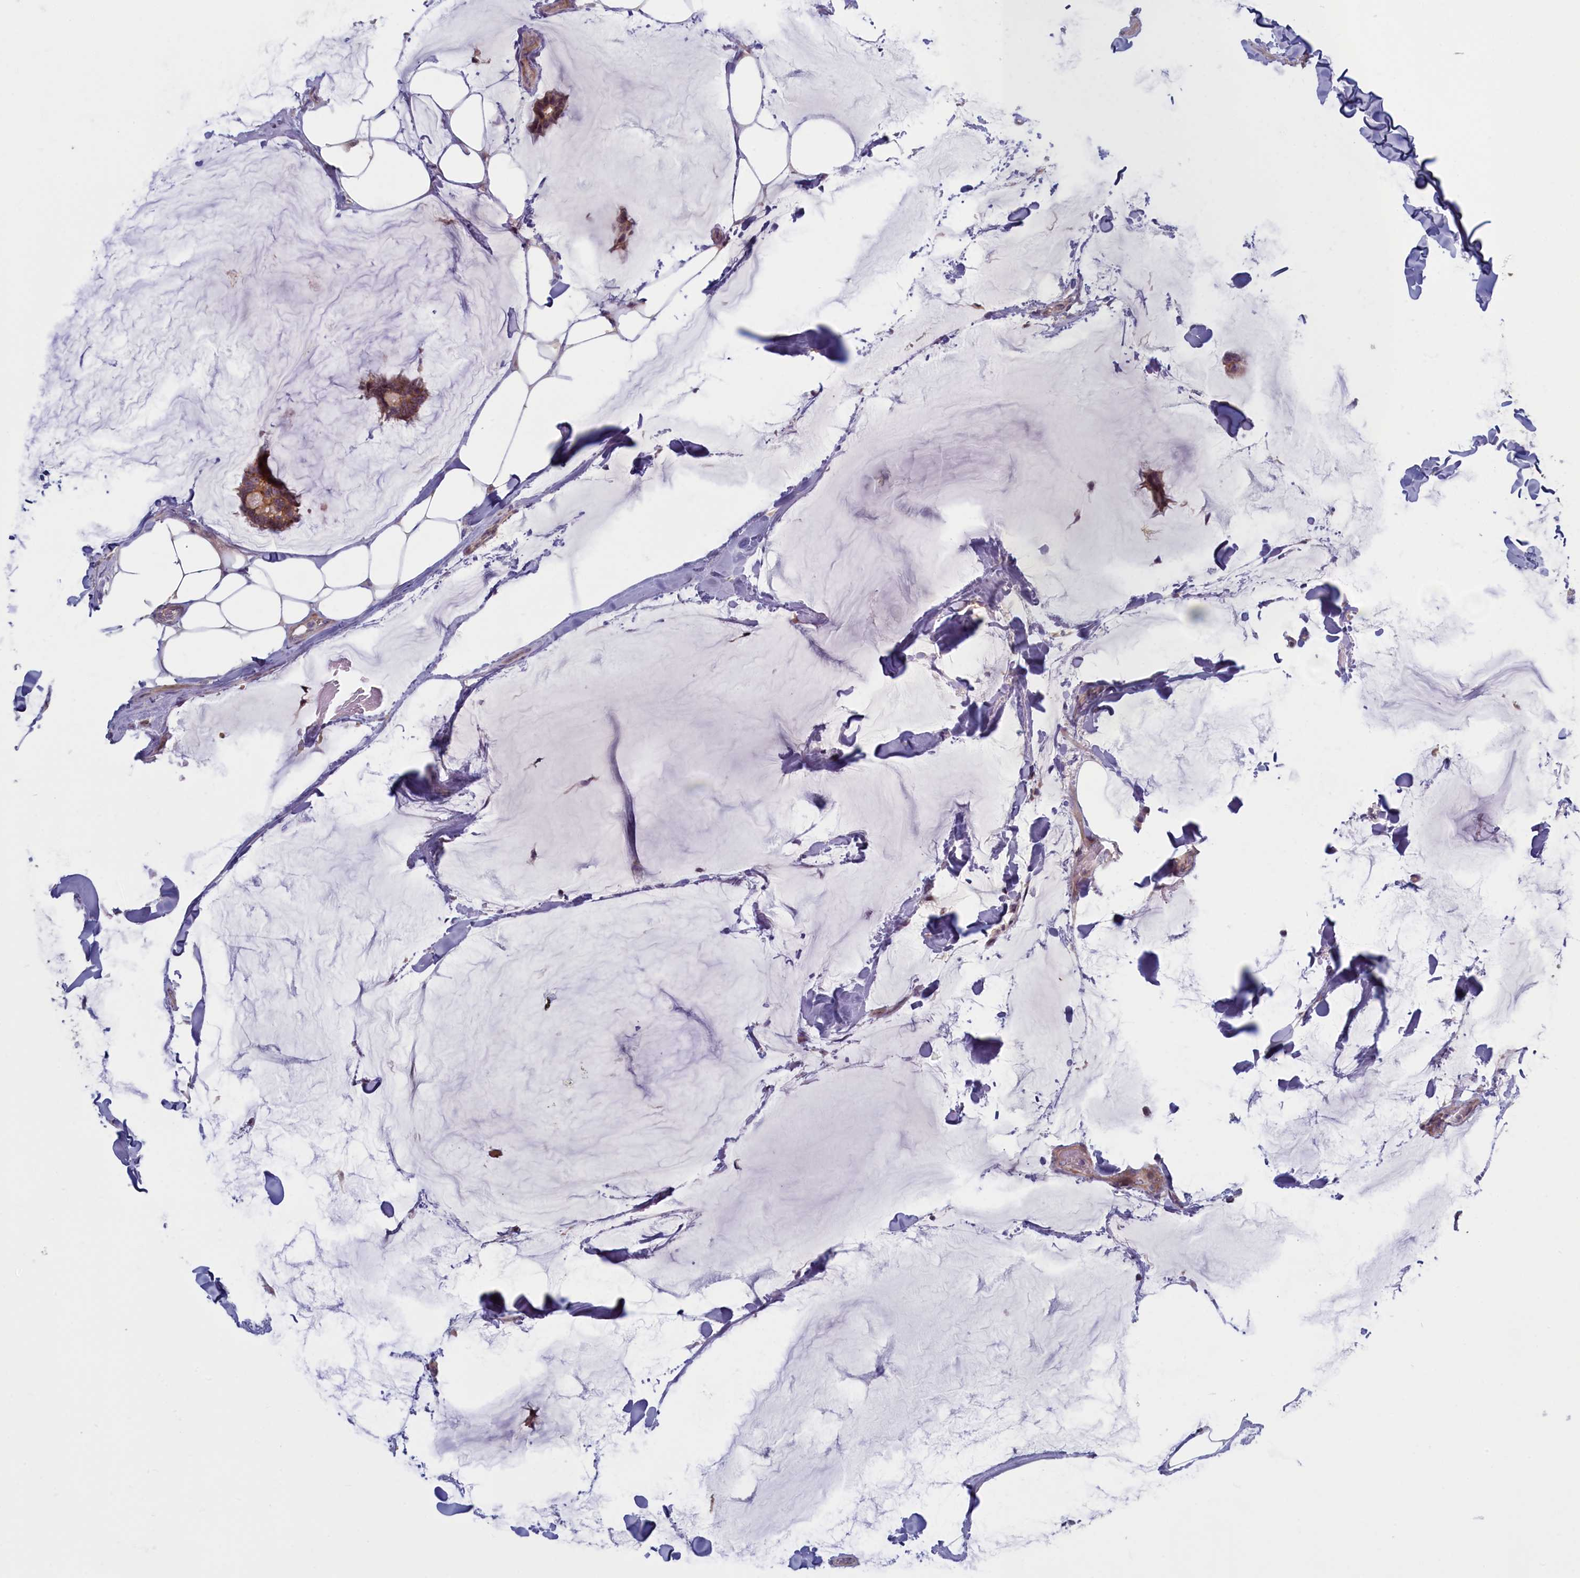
{"staining": {"intensity": "moderate", "quantity": ">75%", "location": "cytoplasmic/membranous"}, "tissue": "breast cancer", "cell_type": "Tumor cells", "image_type": "cancer", "snomed": [{"axis": "morphology", "description": "Duct carcinoma"}, {"axis": "topography", "description": "Breast"}], "caption": "Protein analysis of breast cancer tissue displays moderate cytoplasmic/membranous staining in about >75% of tumor cells.", "gene": "TRPM4", "patient": {"sex": "female", "age": 93}}